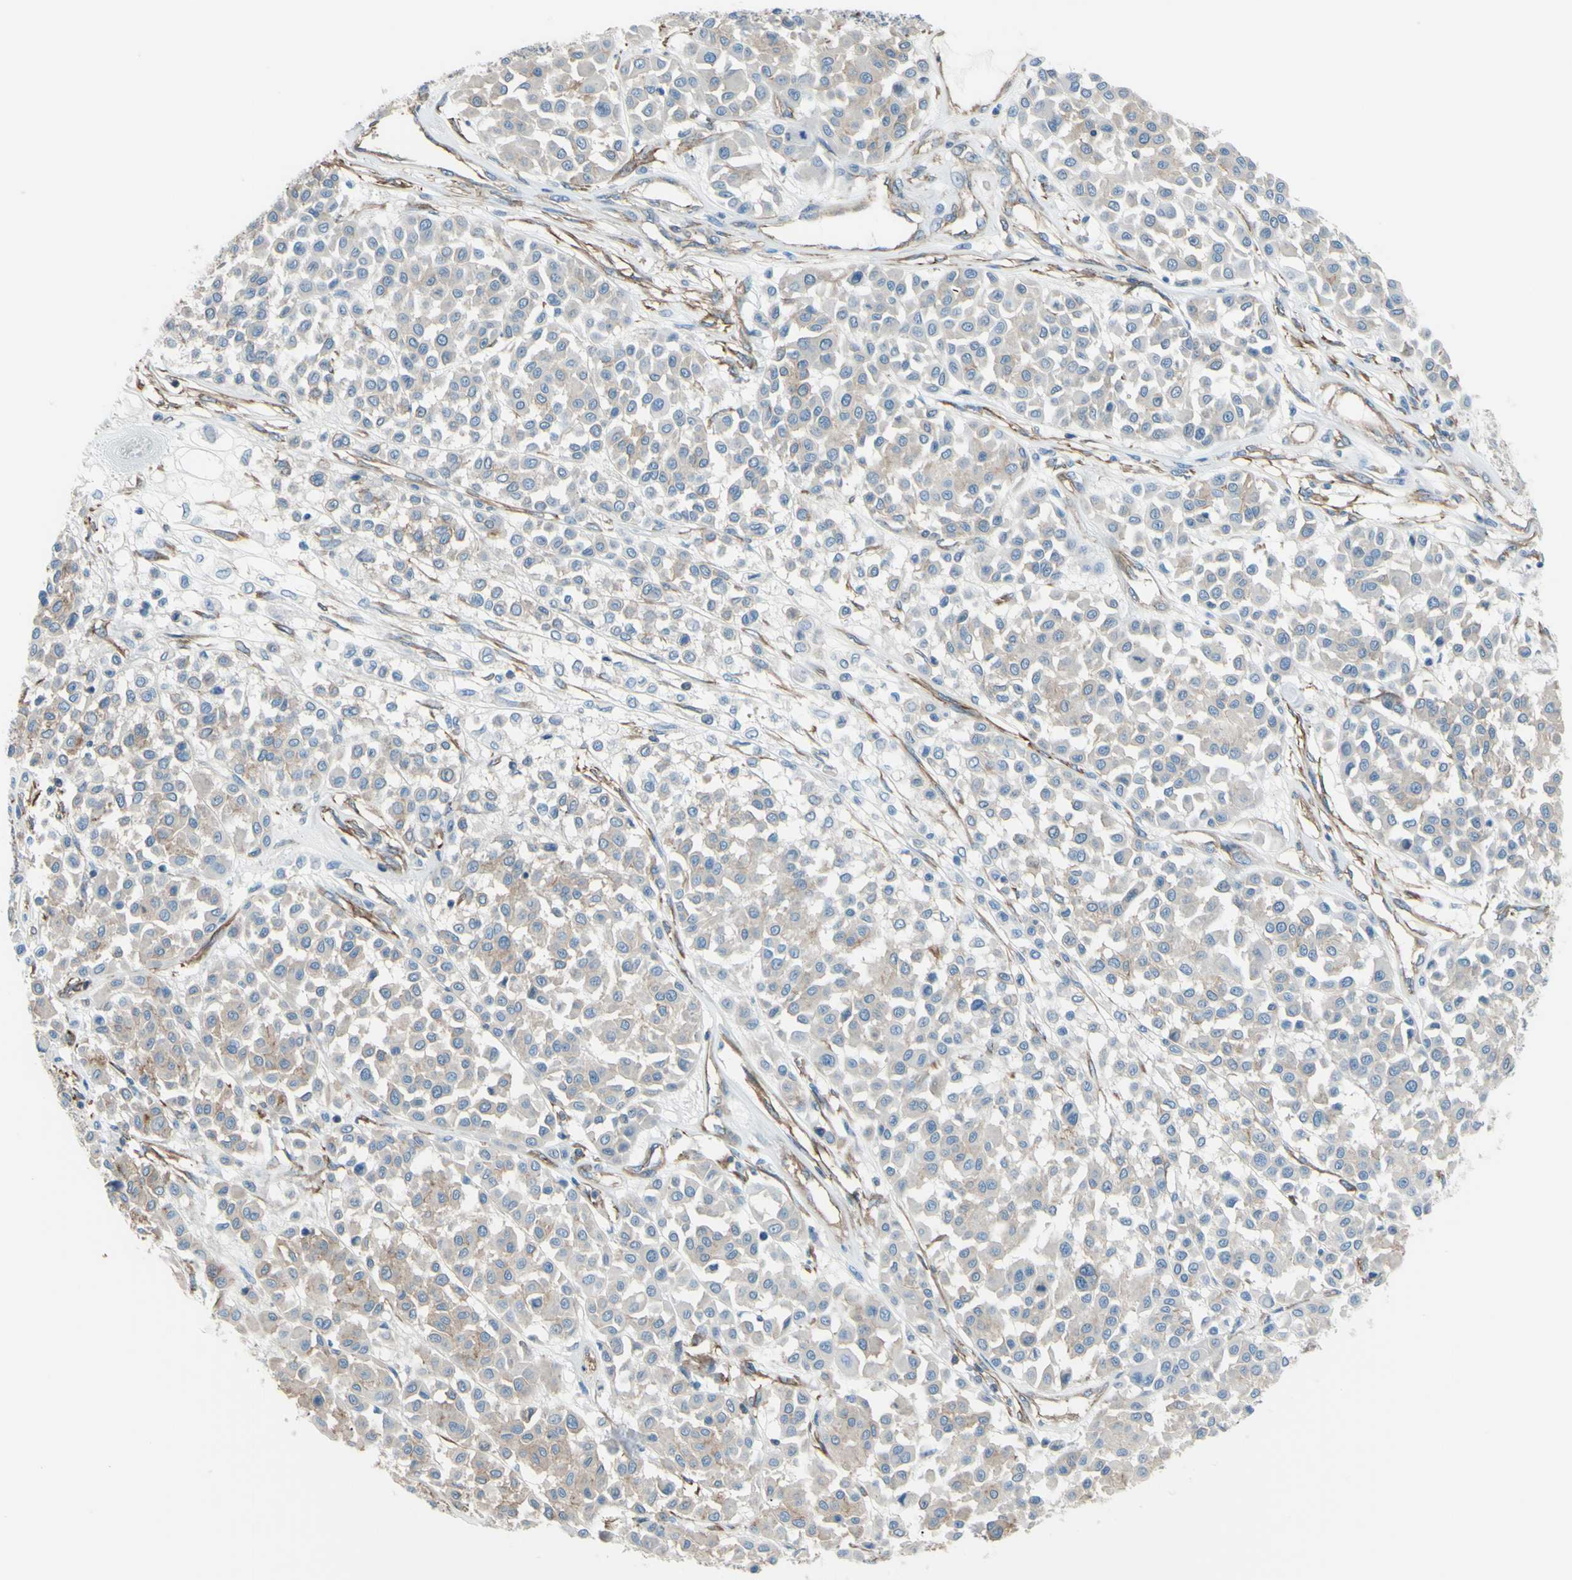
{"staining": {"intensity": "weak", "quantity": "25%-75%", "location": "cytoplasmic/membranous"}, "tissue": "melanoma", "cell_type": "Tumor cells", "image_type": "cancer", "snomed": [{"axis": "morphology", "description": "Malignant melanoma, Metastatic site"}, {"axis": "topography", "description": "Soft tissue"}], "caption": "There is low levels of weak cytoplasmic/membranous staining in tumor cells of melanoma, as demonstrated by immunohistochemical staining (brown color).", "gene": "ADD1", "patient": {"sex": "male", "age": 41}}